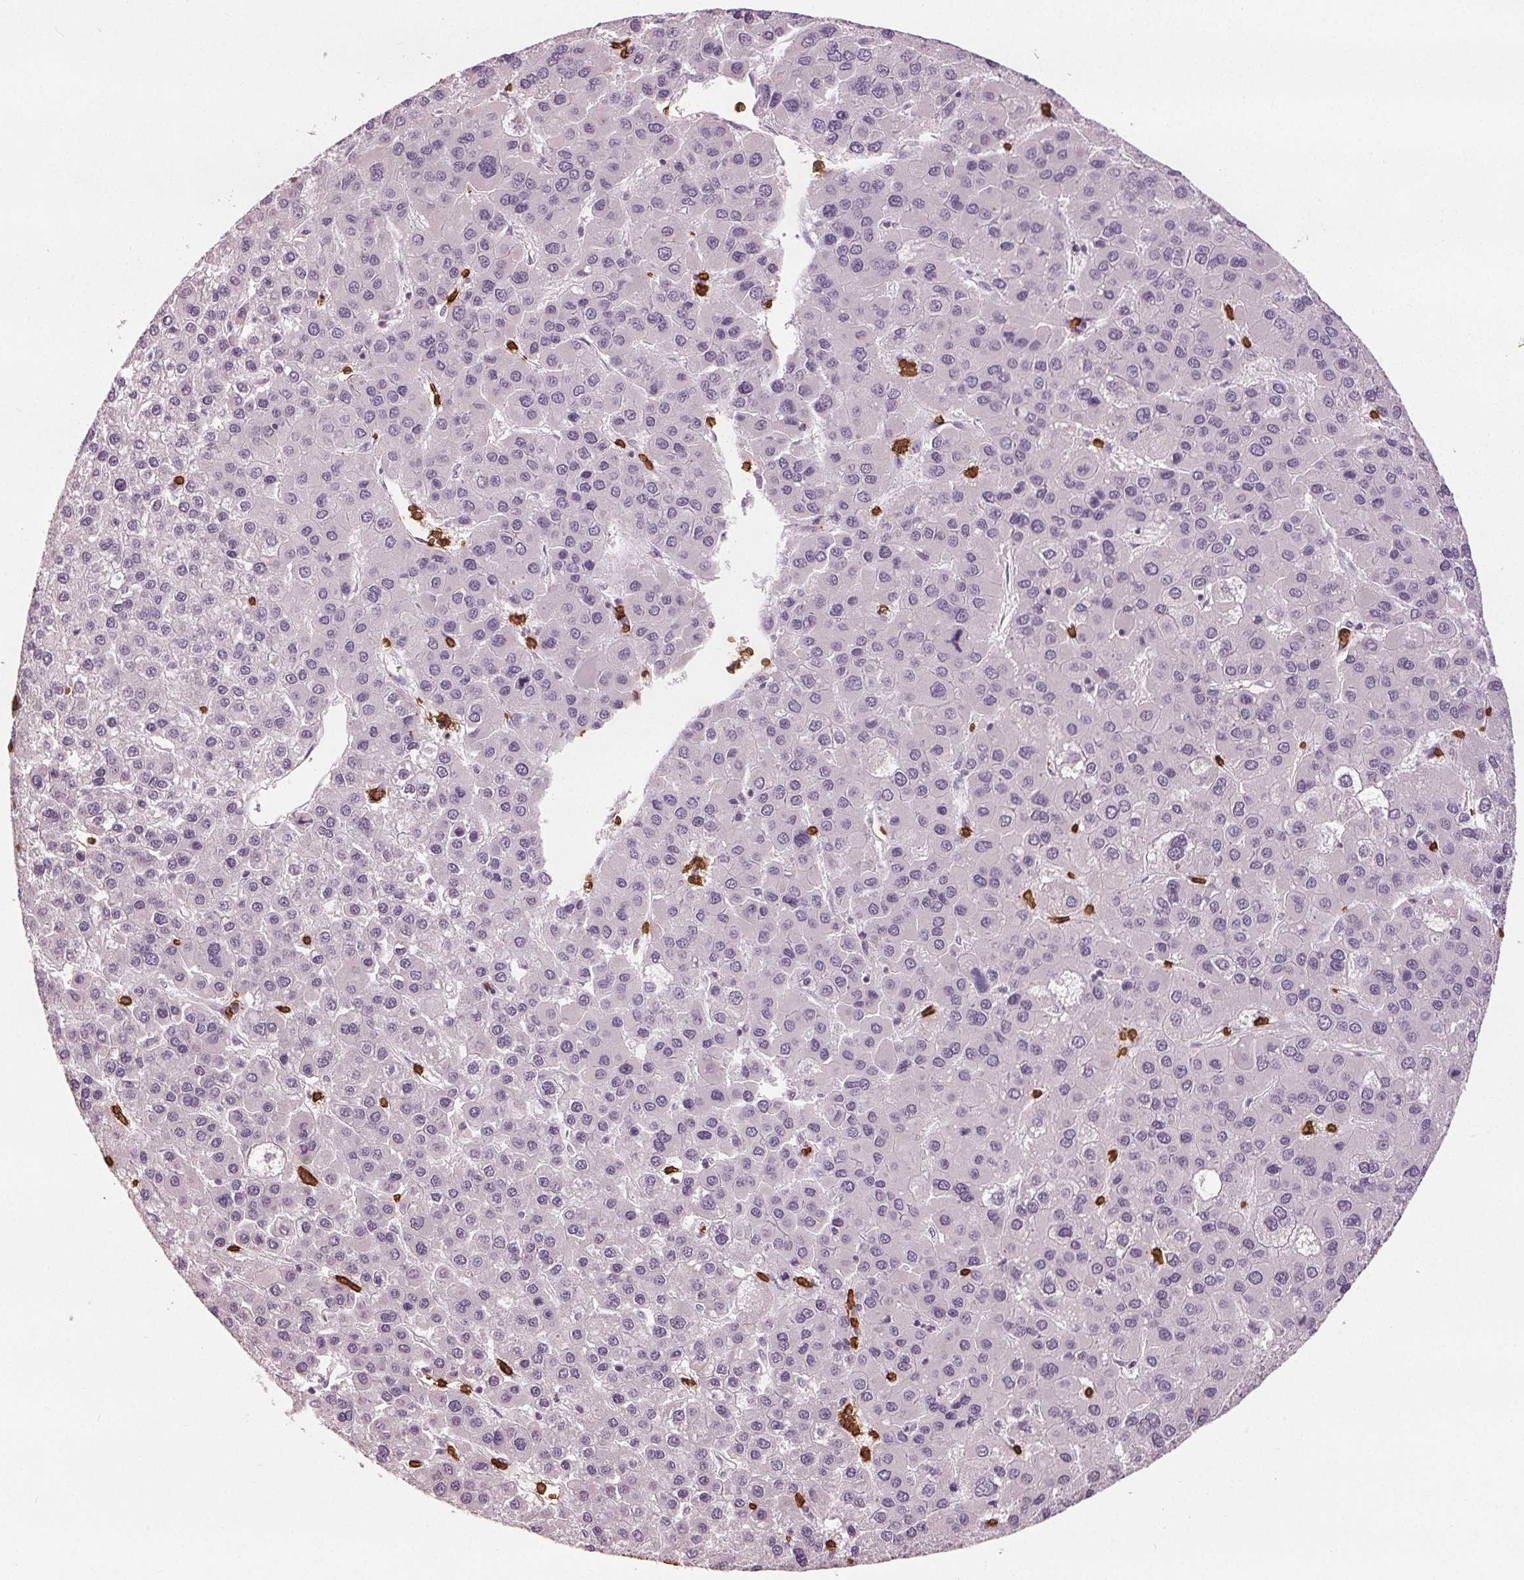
{"staining": {"intensity": "negative", "quantity": "none", "location": "none"}, "tissue": "liver cancer", "cell_type": "Tumor cells", "image_type": "cancer", "snomed": [{"axis": "morphology", "description": "Carcinoma, Hepatocellular, NOS"}, {"axis": "topography", "description": "Liver"}], "caption": "DAB immunohistochemical staining of human liver cancer (hepatocellular carcinoma) shows no significant expression in tumor cells.", "gene": "SLC4A1", "patient": {"sex": "female", "age": 41}}